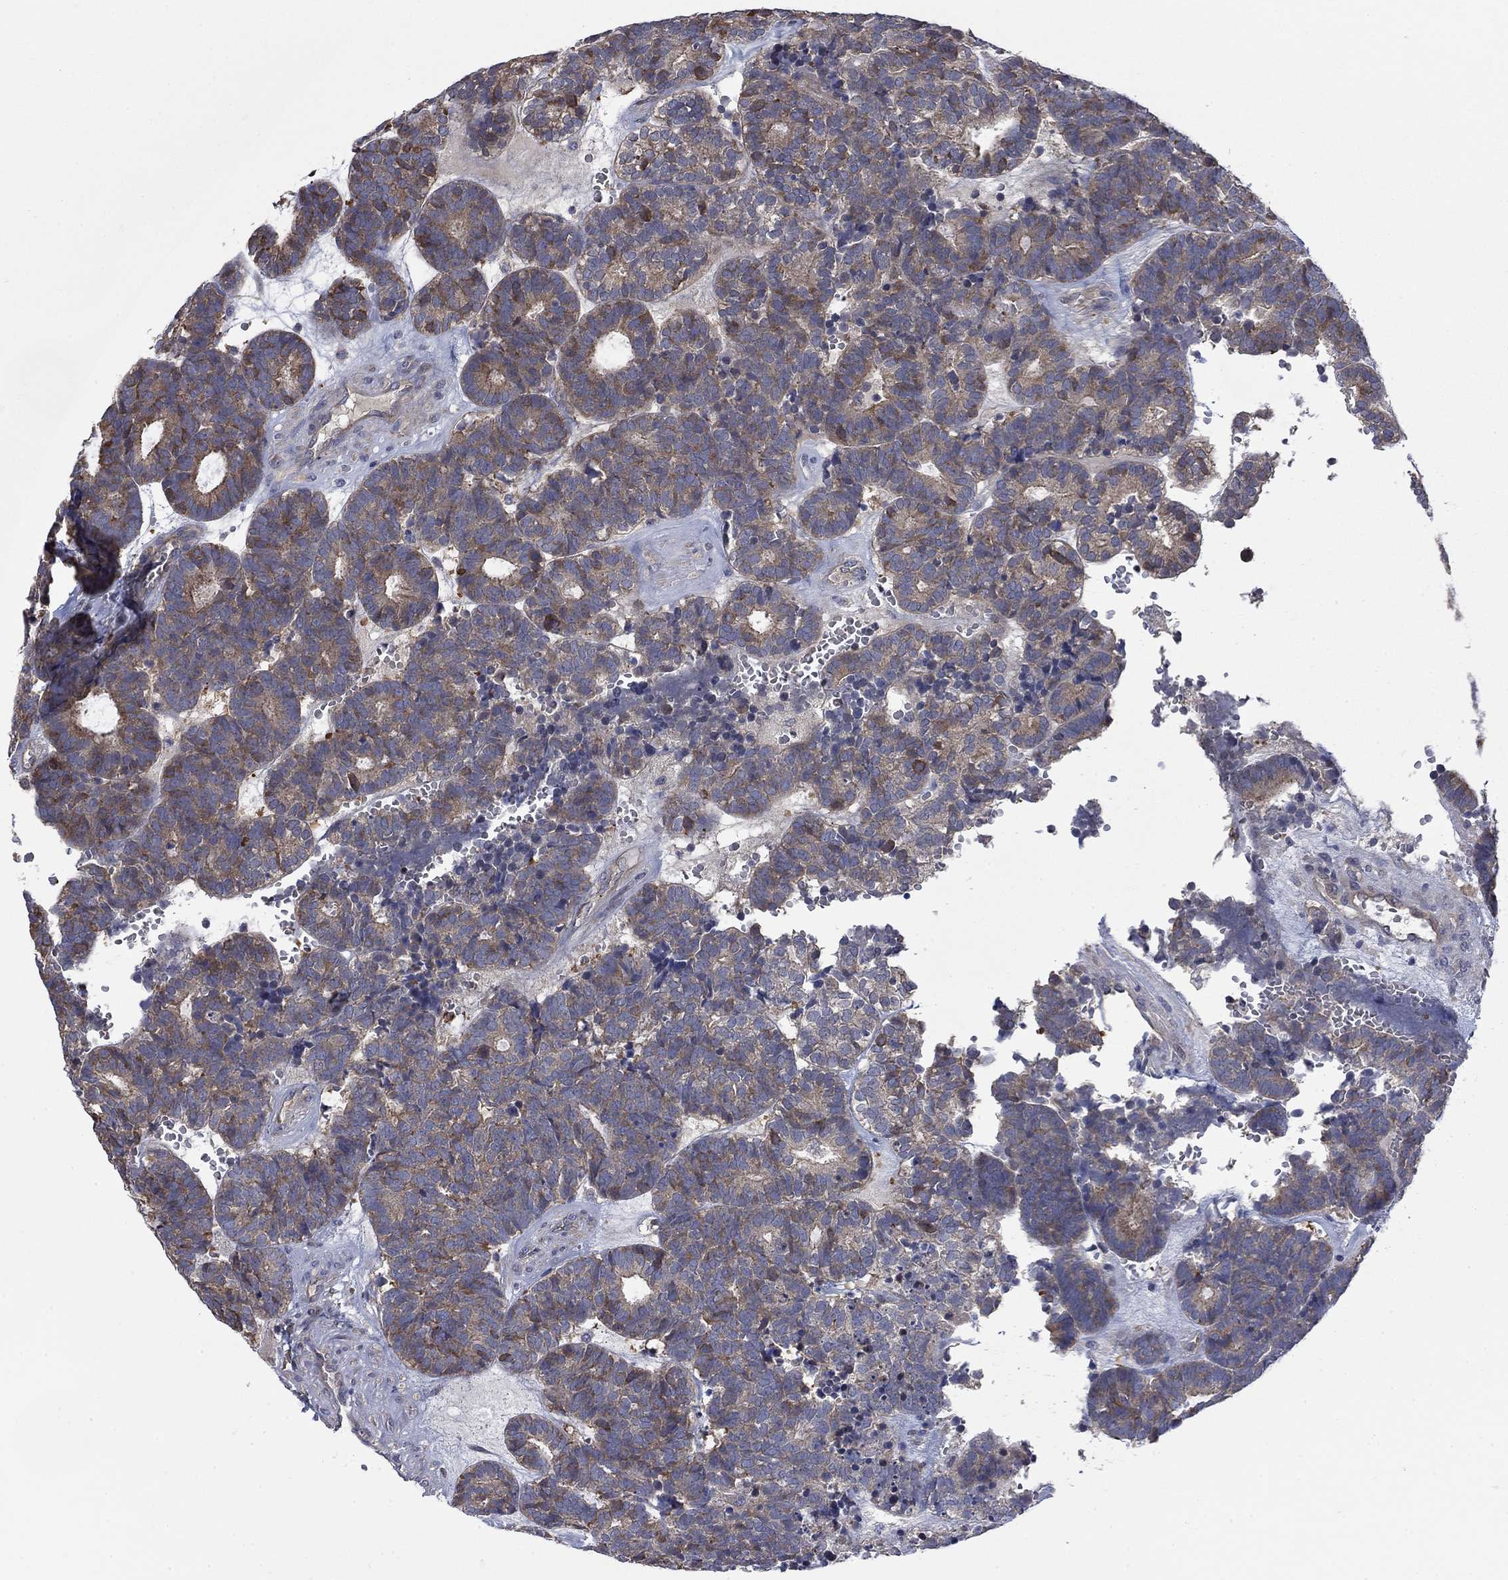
{"staining": {"intensity": "moderate", "quantity": "25%-75%", "location": "cytoplasmic/membranous"}, "tissue": "head and neck cancer", "cell_type": "Tumor cells", "image_type": "cancer", "snomed": [{"axis": "morphology", "description": "Adenocarcinoma, NOS"}, {"axis": "topography", "description": "Head-Neck"}], "caption": "The micrograph shows a brown stain indicating the presence of a protein in the cytoplasmic/membranous of tumor cells in adenocarcinoma (head and neck).", "gene": "PDZD2", "patient": {"sex": "female", "age": 81}}